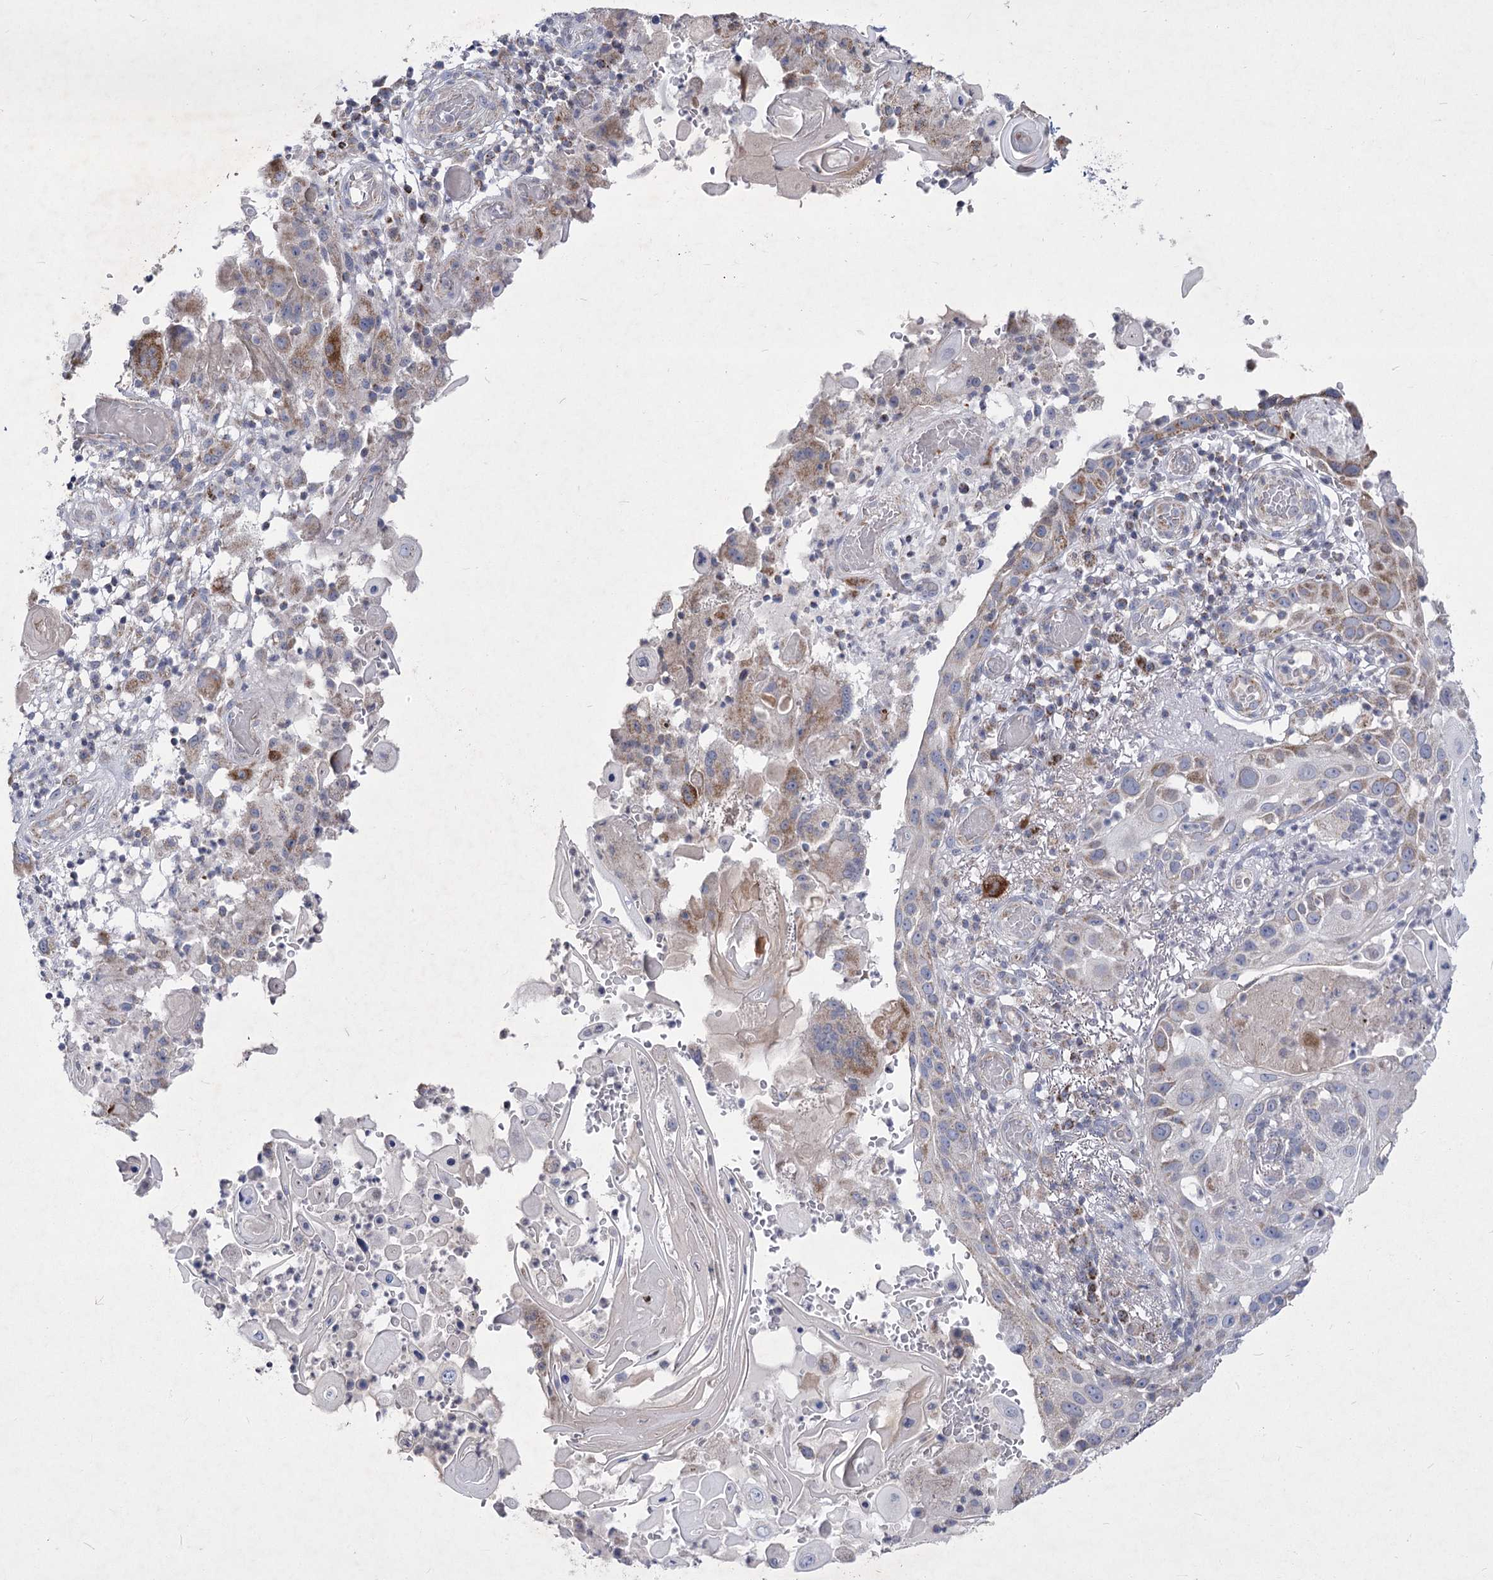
{"staining": {"intensity": "moderate", "quantity": "<25%", "location": "cytoplasmic/membranous"}, "tissue": "skin cancer", "cell_type": "Tumor cells", "image_type": "cancer", "snomed": [{"axis": "morphology", "description": "Squamous cell carcinoma, NOS"}, {"axis": "topography", "description": "Skin"}], "caption": "Skin cancer stained with DAB (3,3'-diaminobenzidine) immunohistochemistry reveals low levels of moderate cytoplasmic/membranous positivity in approximately <25% of tumor cells.", "gene": "PDHB", "patient": {"sex": "female", "age": 44}}